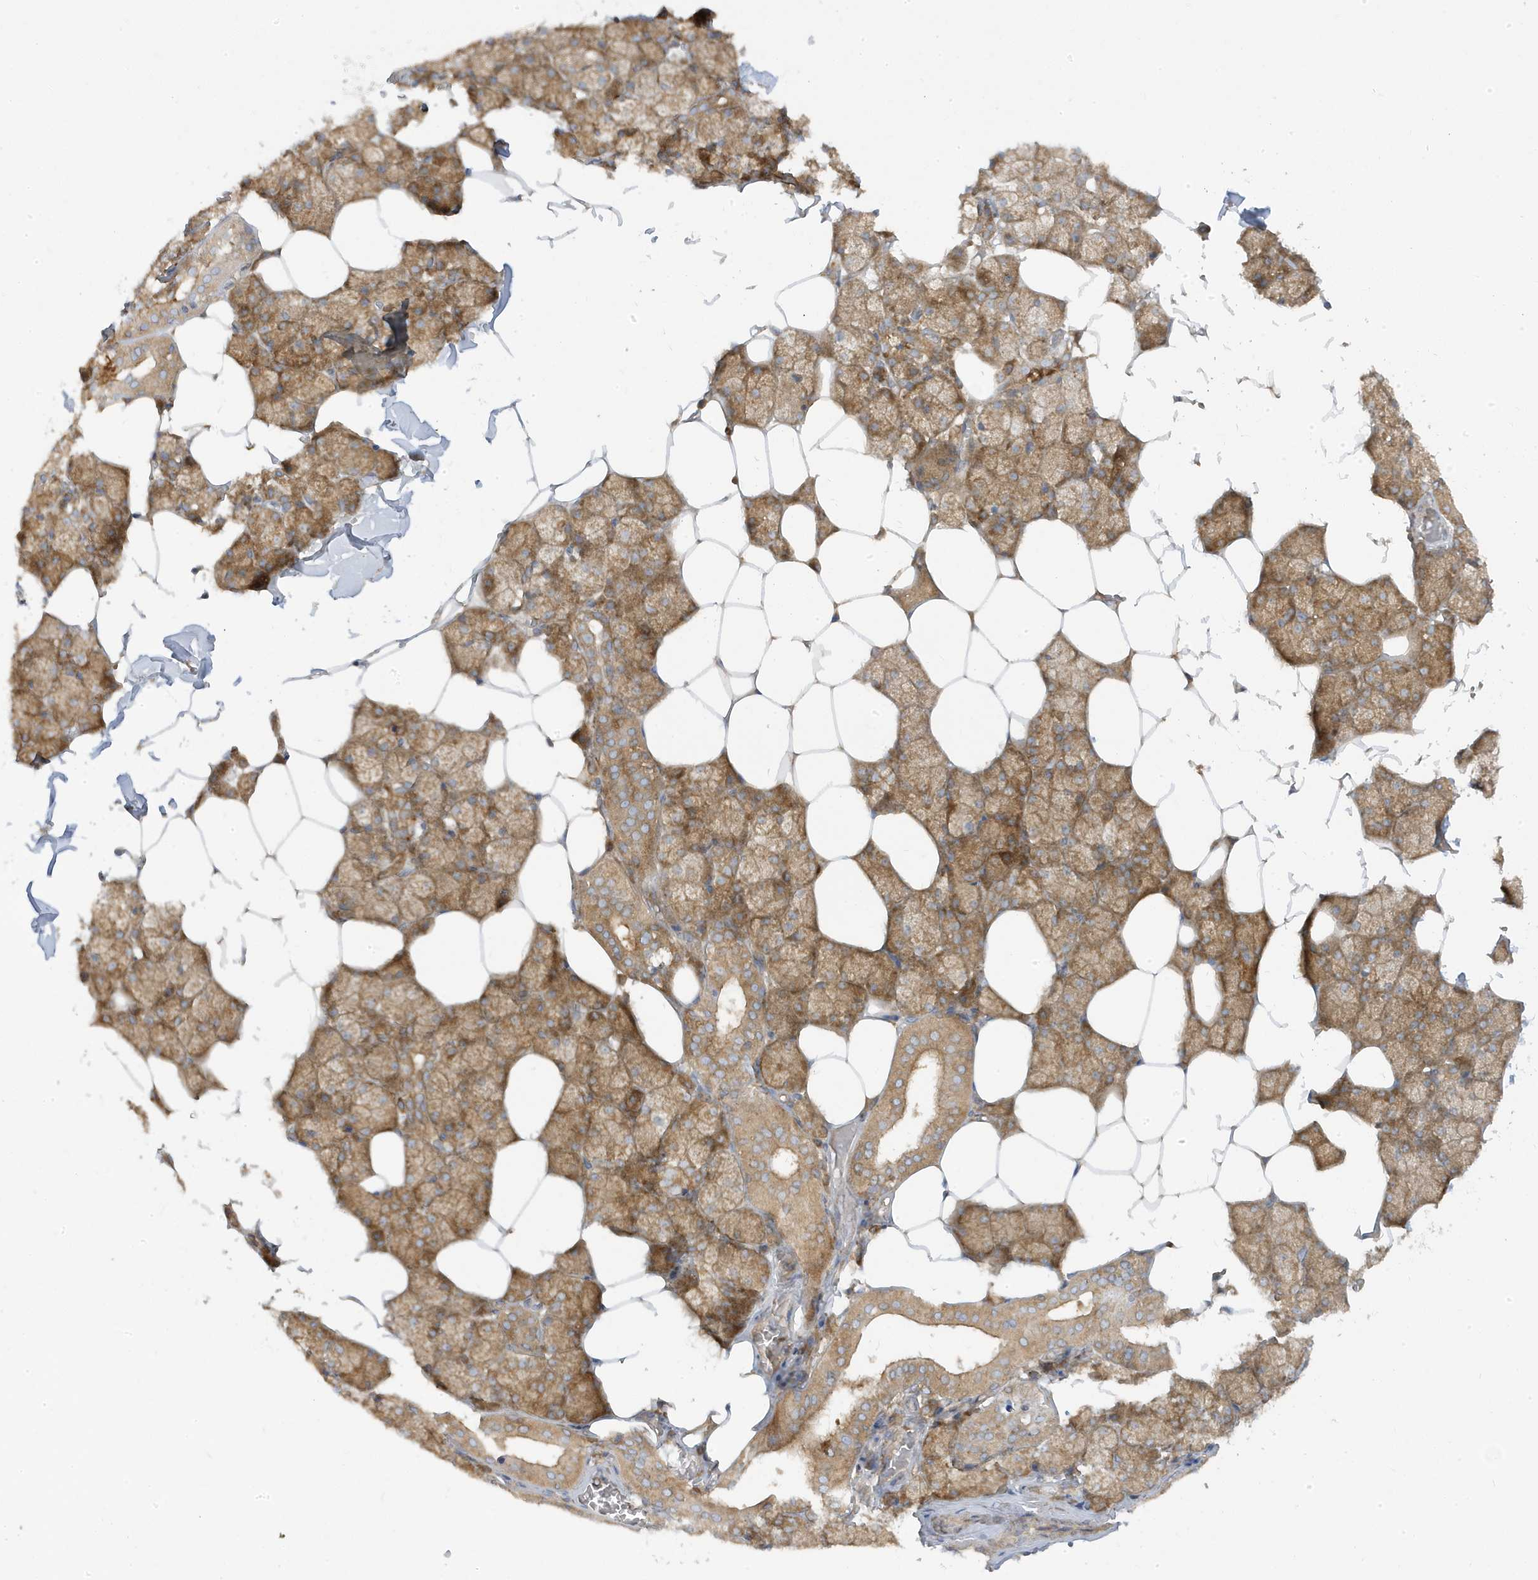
{"staining": {"intensity": "moderate", "quantity": ">75%", "location": "cytoplasmic/membranous"}, "tissue": "salivary gland", "cell_type": "Glandular cells", "image_type": "normal", "snomed": [{"axis": "morphology", "description": "Normal tissue, NOS"}, {"axis": "topography", "description": "Salivary gland"}], "caption": "Salivary gland stained for a protein demonstrates moderate cytoplasmic/membranous positivity in glandular cells. The protein is stained brown, and the nuclei are stained in blue (DAB IHC with brightfield microscopy, high magnification).", "gene": "STAM", "patient": {"sex": "male", "age": 62}}